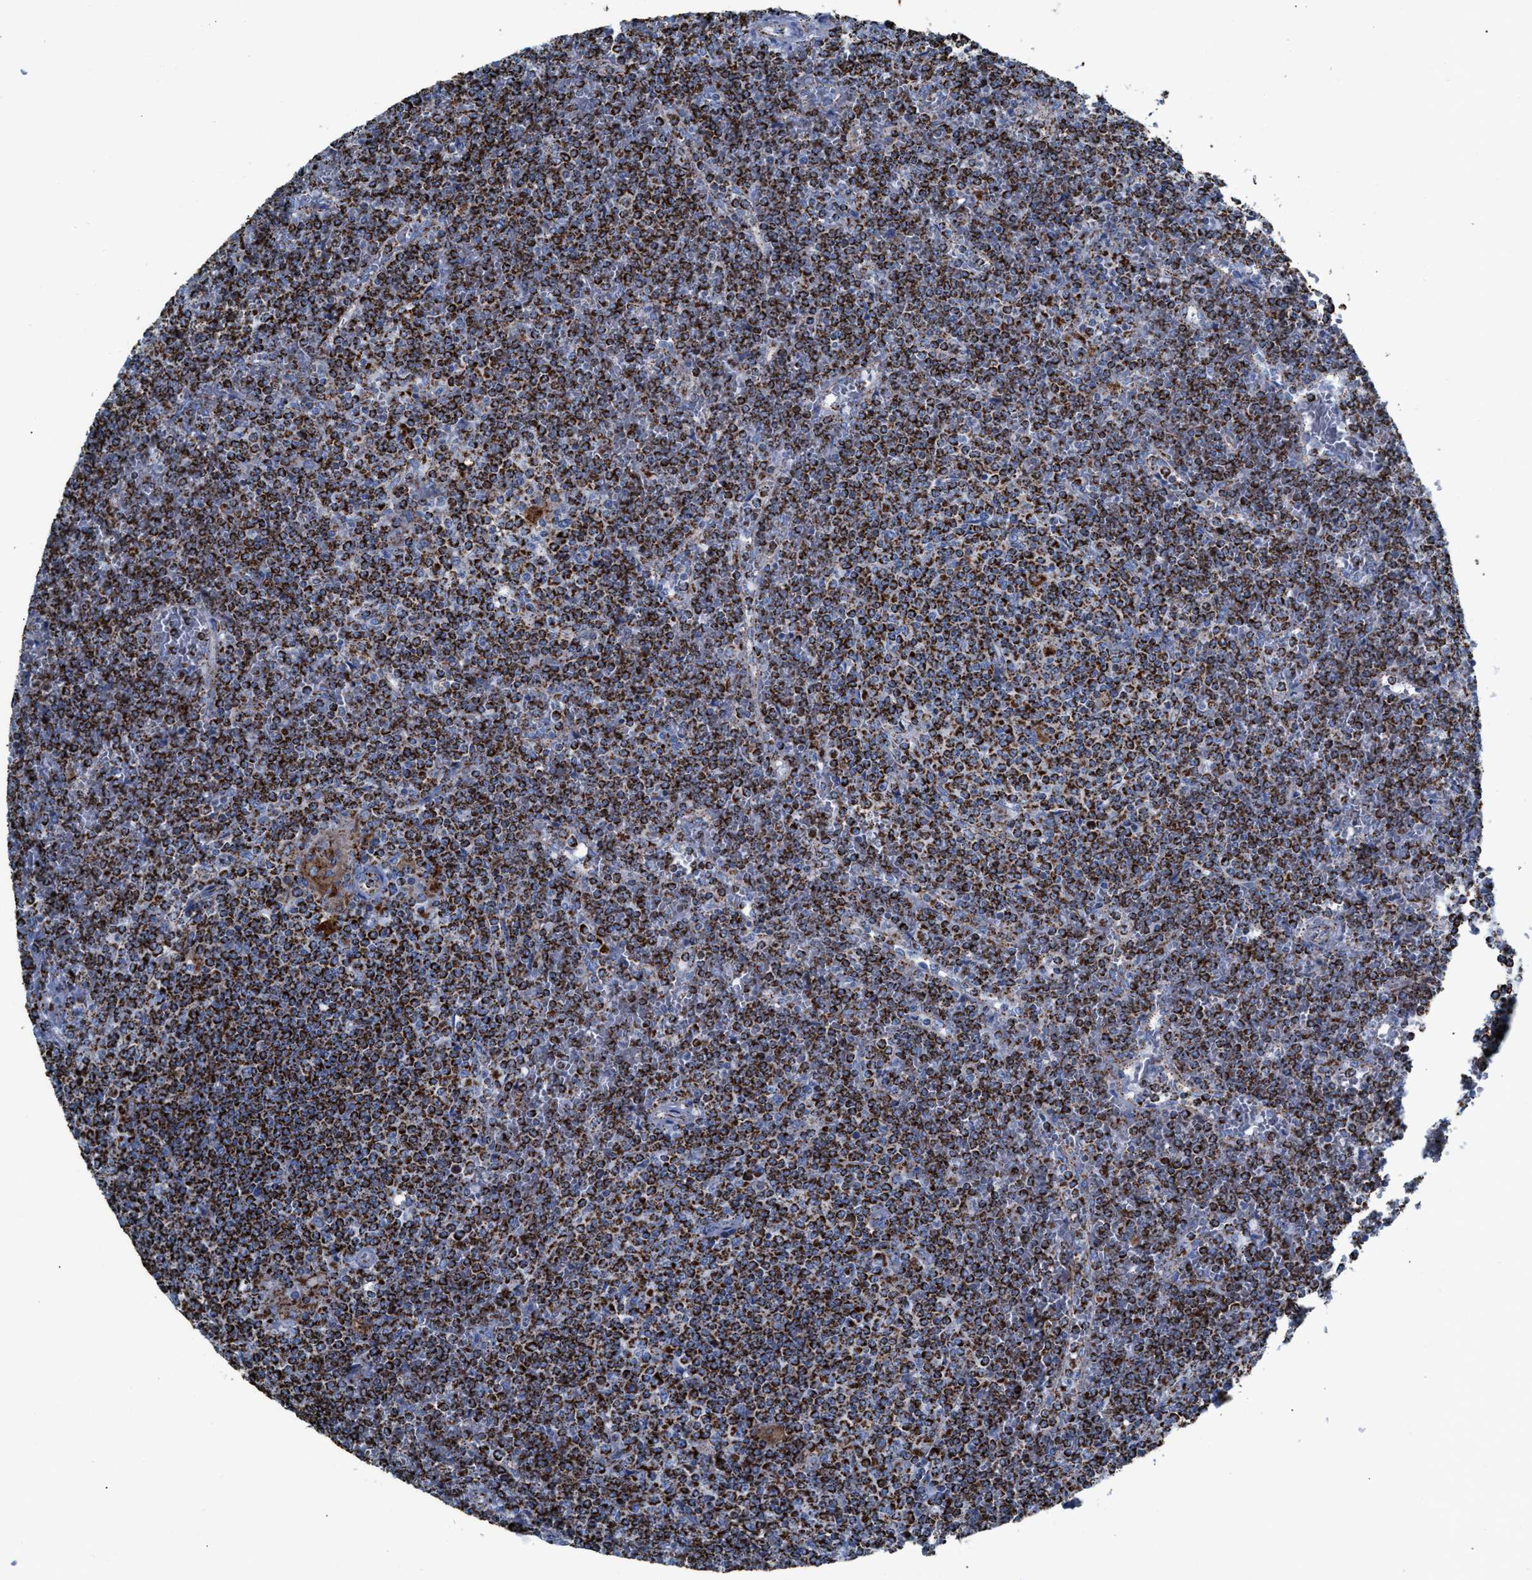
{"staining": {"intensity": "strong", "quantity": ">75%", "location": "cytoplasmic/membranous"}, "tissue": "lymphoma", "cell_type": "Tumor cells", "image_type": "cancer", "snomed": [{"axis": "morphology", "description": "Malignant lymphoma, non-Hodgkin's type, Low grade"}, {"axis": "topography", "description": "Spleen"}], "caption": "Protein staining of lymphoma tissue reveals strong cytoplasmic/membranous positivity in approximately >75% of tumor cells. Nuclei are stained in blue.", "gene": "ECHS1", "patient": {"sex": "female", "age": 19}}